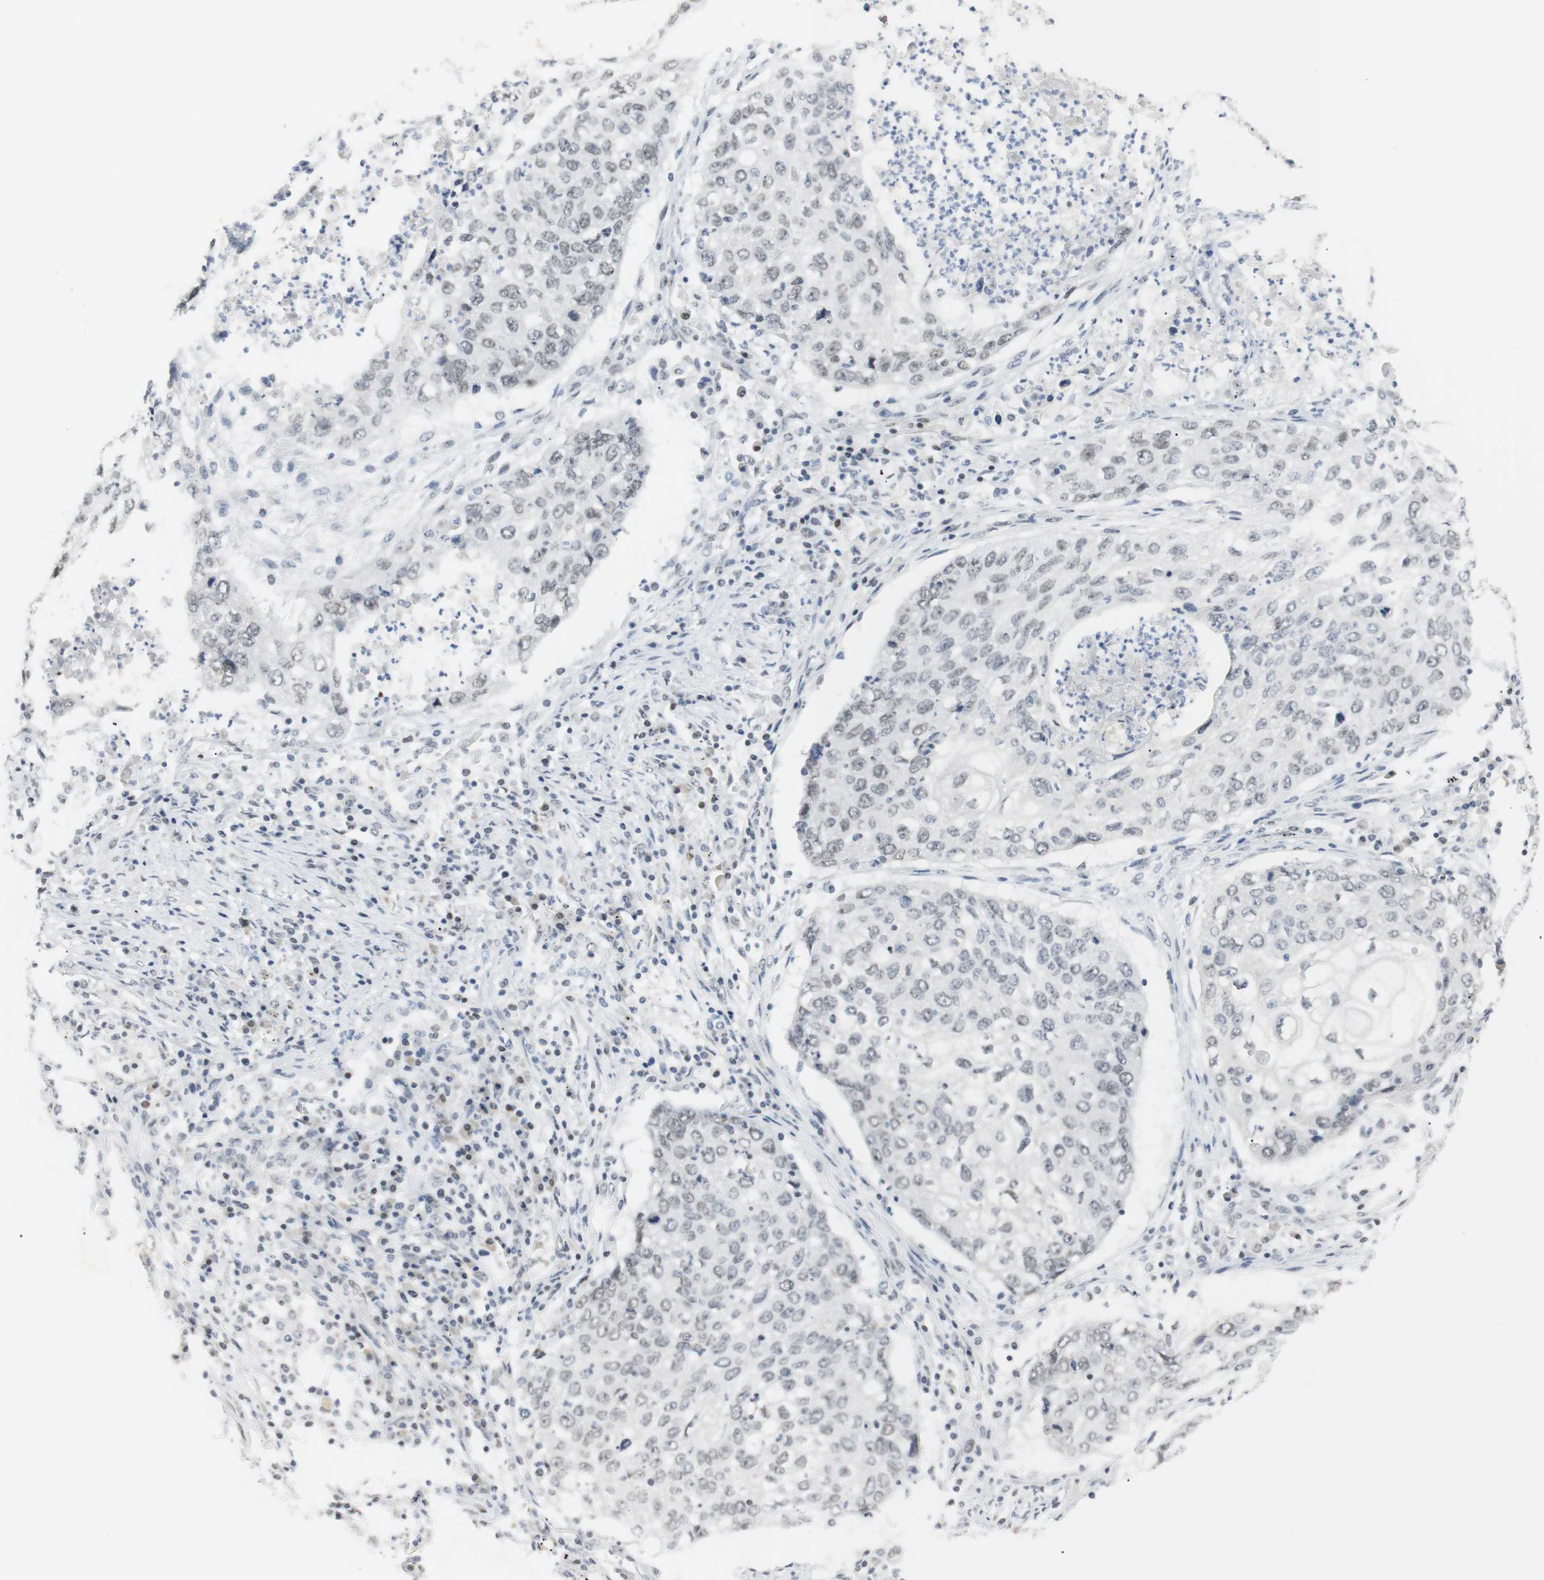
{"staining": {"intensity": "weak", "quantity": "<25%", "location": "nuclear"}, "tissue": "lung cancer", "cell_type": "Tumor cells", "image_type": "cancer", "snomed": [{"axis": "morphology", "description": "Squamous cell carcinoma, NOS"}, {"axis": "topography", "description": "Lung"}], "caption": "Squamous cell carcinoma (lung) stained for a protein using immunohistochemistry demonstrates no expression tumor cells.", "gene": "BMI1", "patient": {"sex": "female", "age": 63}}